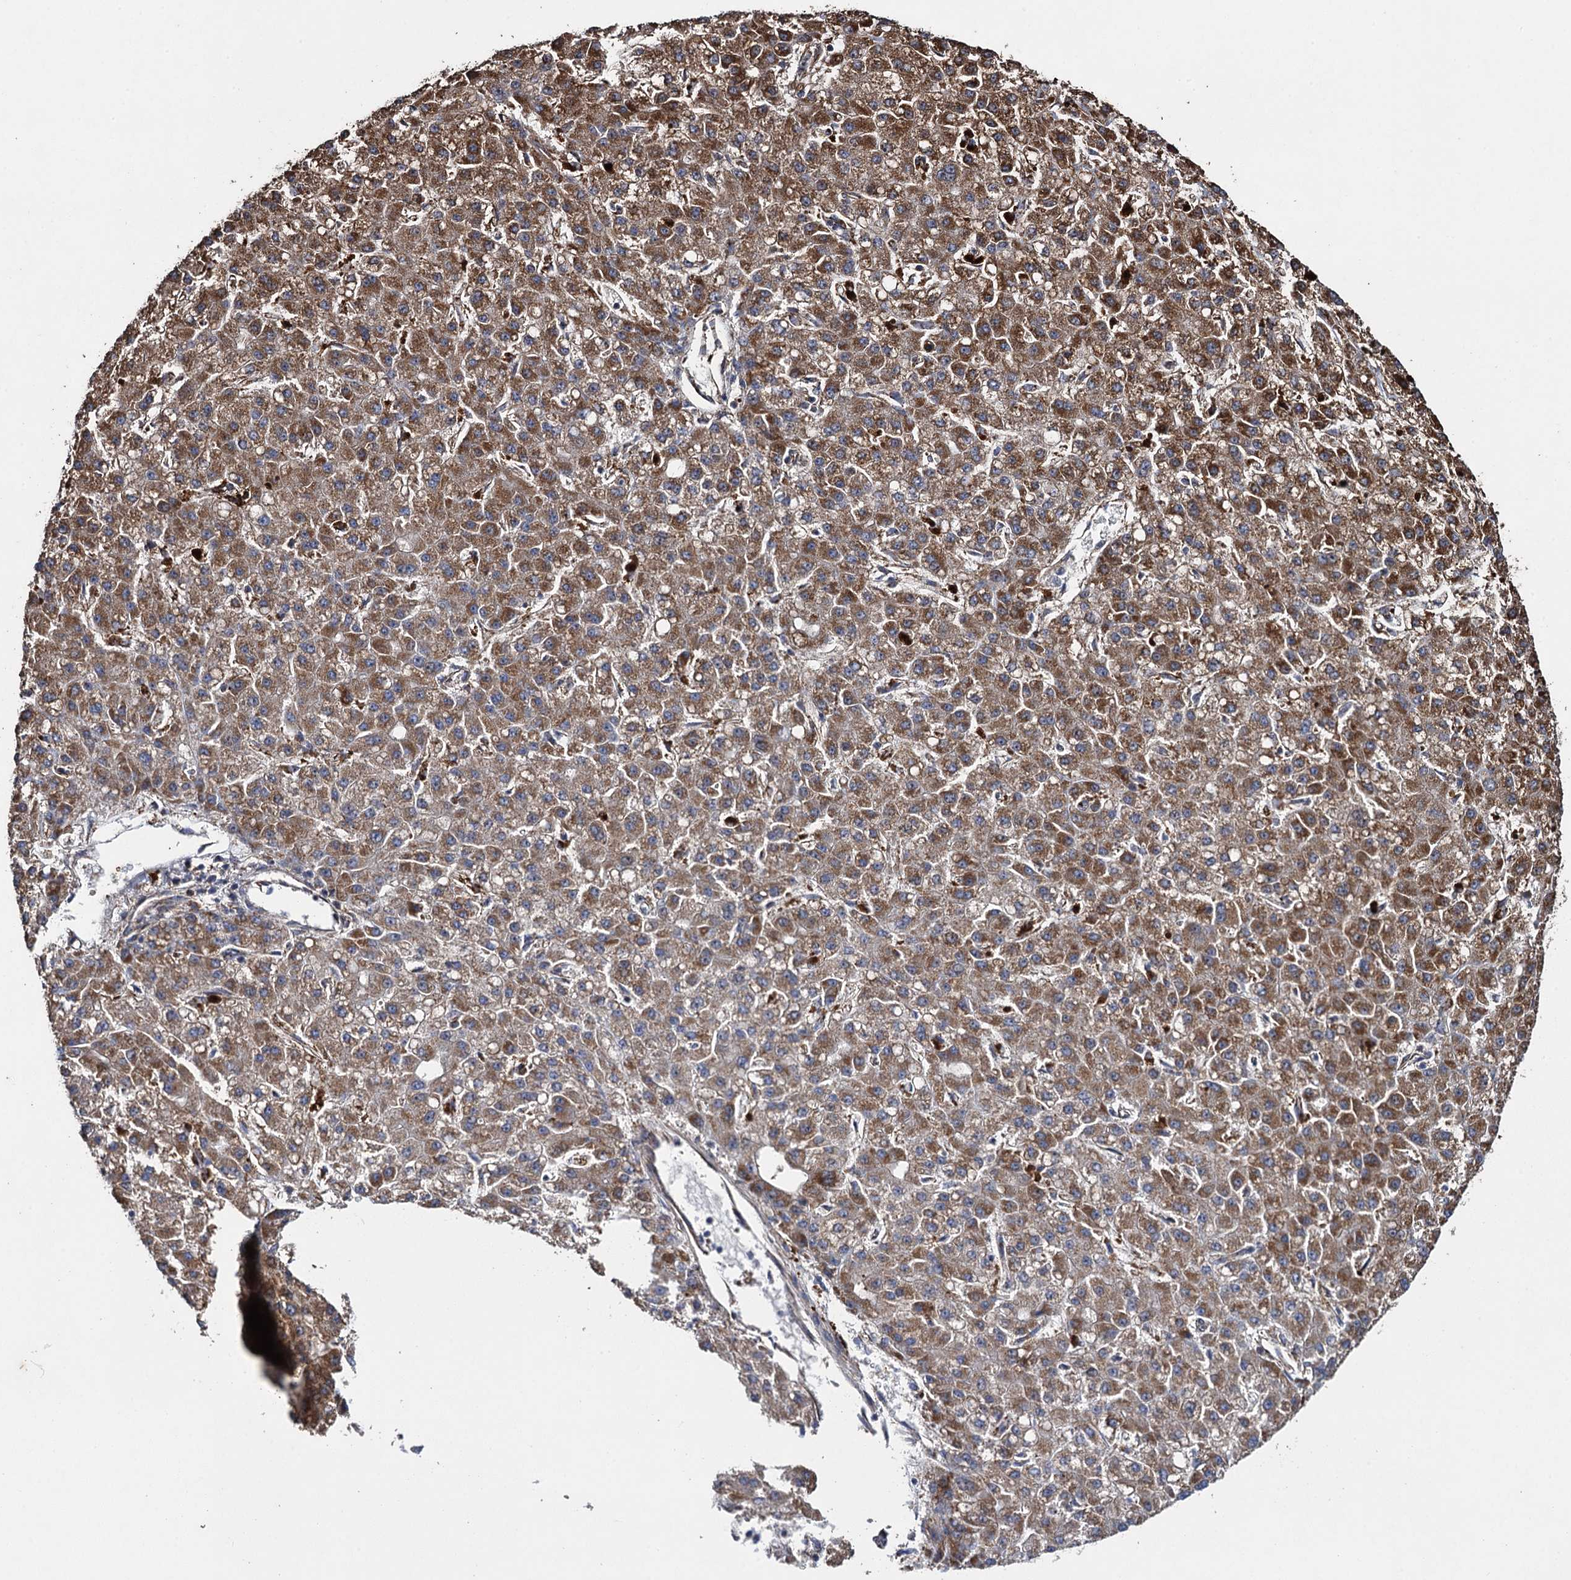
{"staining": {"intensity": "moderate", "quantity": ">75%", "location": "cytoplasmic/membranous"}, "tissue": "liver cancer", "cell_type": "Tumor cells", "image_type": "cancer", "snomed": [{"axis": "morphology", "description": "Carcinoma, Hepatocellular, NOS"}, {"axis": "topography", "description": "Liver"}], "caption": "High-magnification brightfield microscopy of liver cancer (hepatocellular carcinoma) stained with DAB (brown) and counterstained with hematoxylin (blue). tumor cells exhibit moderate cytoplasmic/membranous expression is appreciated in about>75% of cells.", "gene": "TXNDC11", "patient": {"sex": "male", "age": 67}}